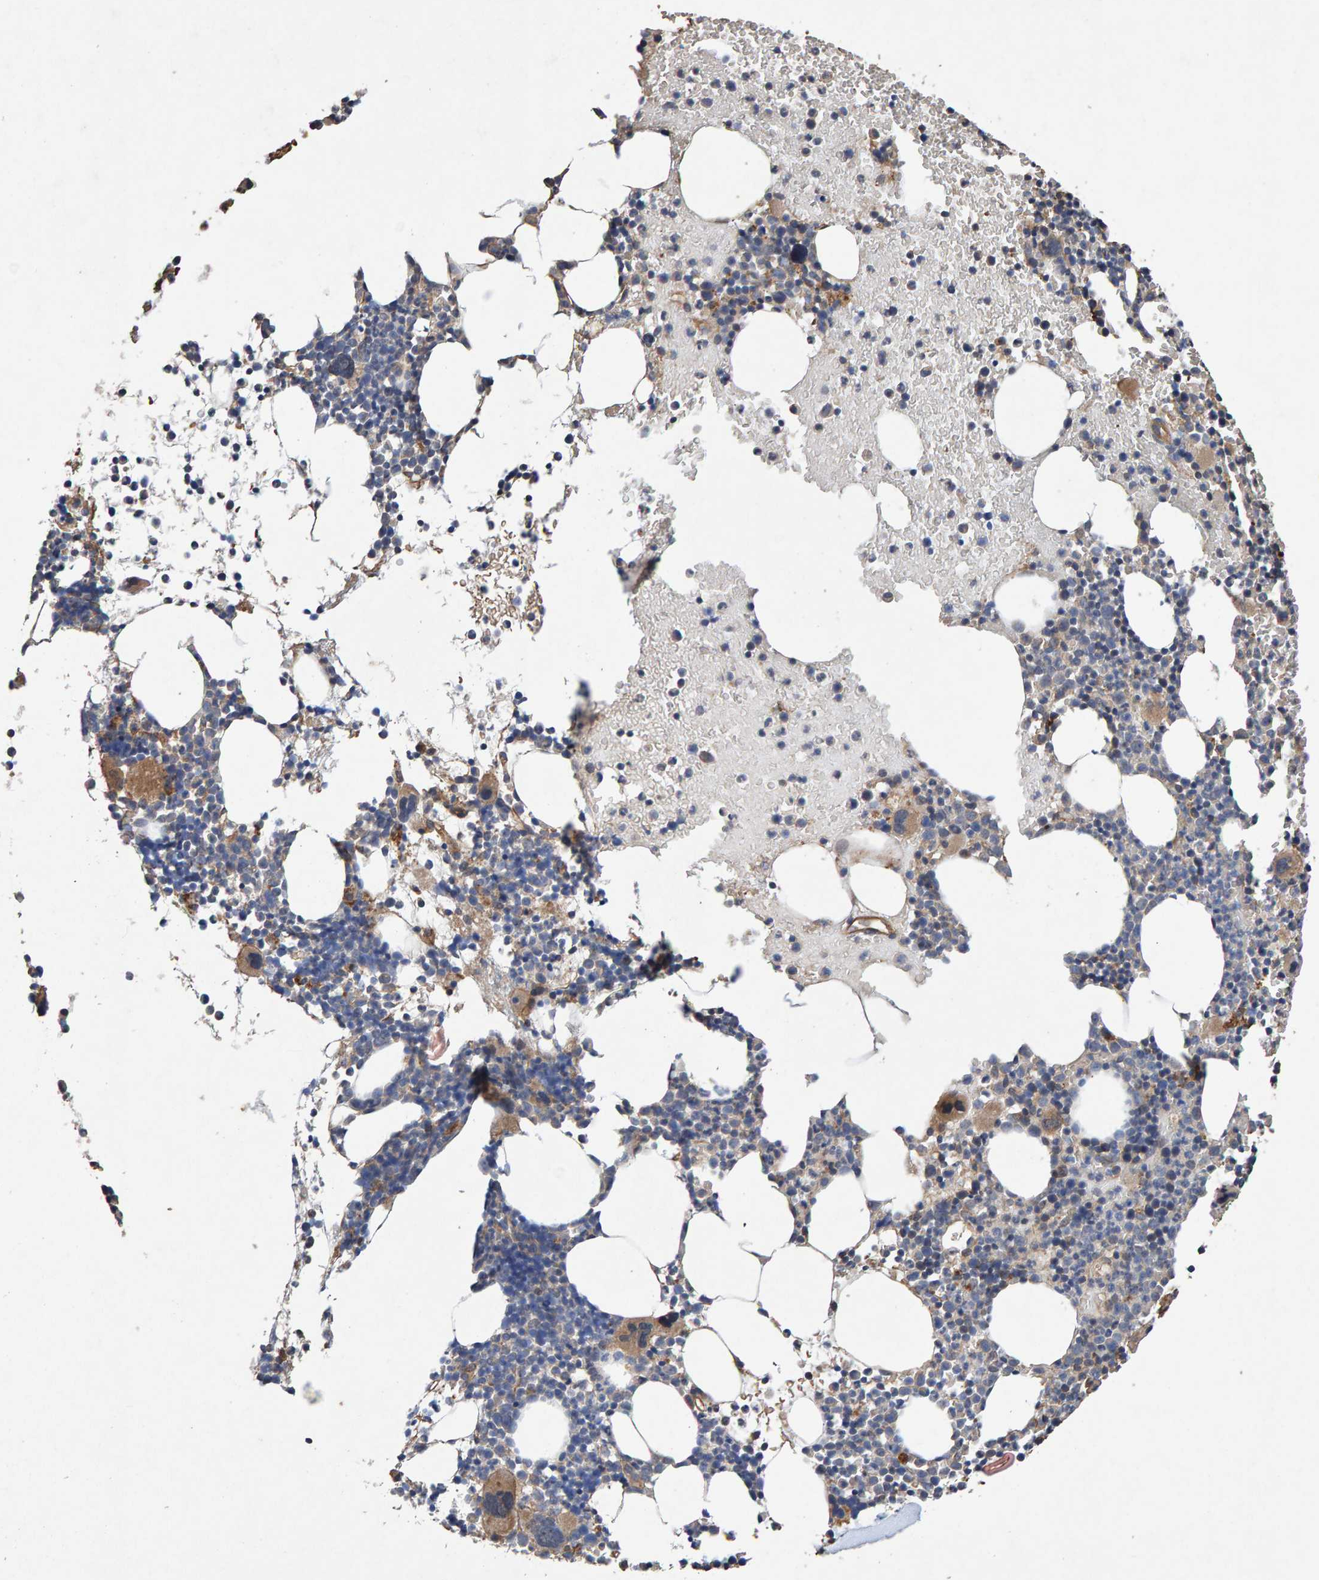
{"staining": {"intensity": "weak", "quantity": "25%-75%", "location": "cytoplasmic/membranous"}, "tissue": "bone marrow", "cell_type": "Hematopoietic cells", "image_type": "normal", "snomed": [{"axis": "morphology", "description": "Normal tissue, NOS"}, {"axis": "morphology", "description": "Inflammation, NOS"}, {"axis": "topography", "description": "Bone marrow"}], "caption": "The micrograph reveals a brown stain indicating the presence of a protein in the cytoplasmic/membranous of hematopoietic cells in bone marrow. The protein is shown in brown color, while the nuclei are stained blue.", "gene": "EFR3A", "patient": {"sex": "male", "age": 78}}